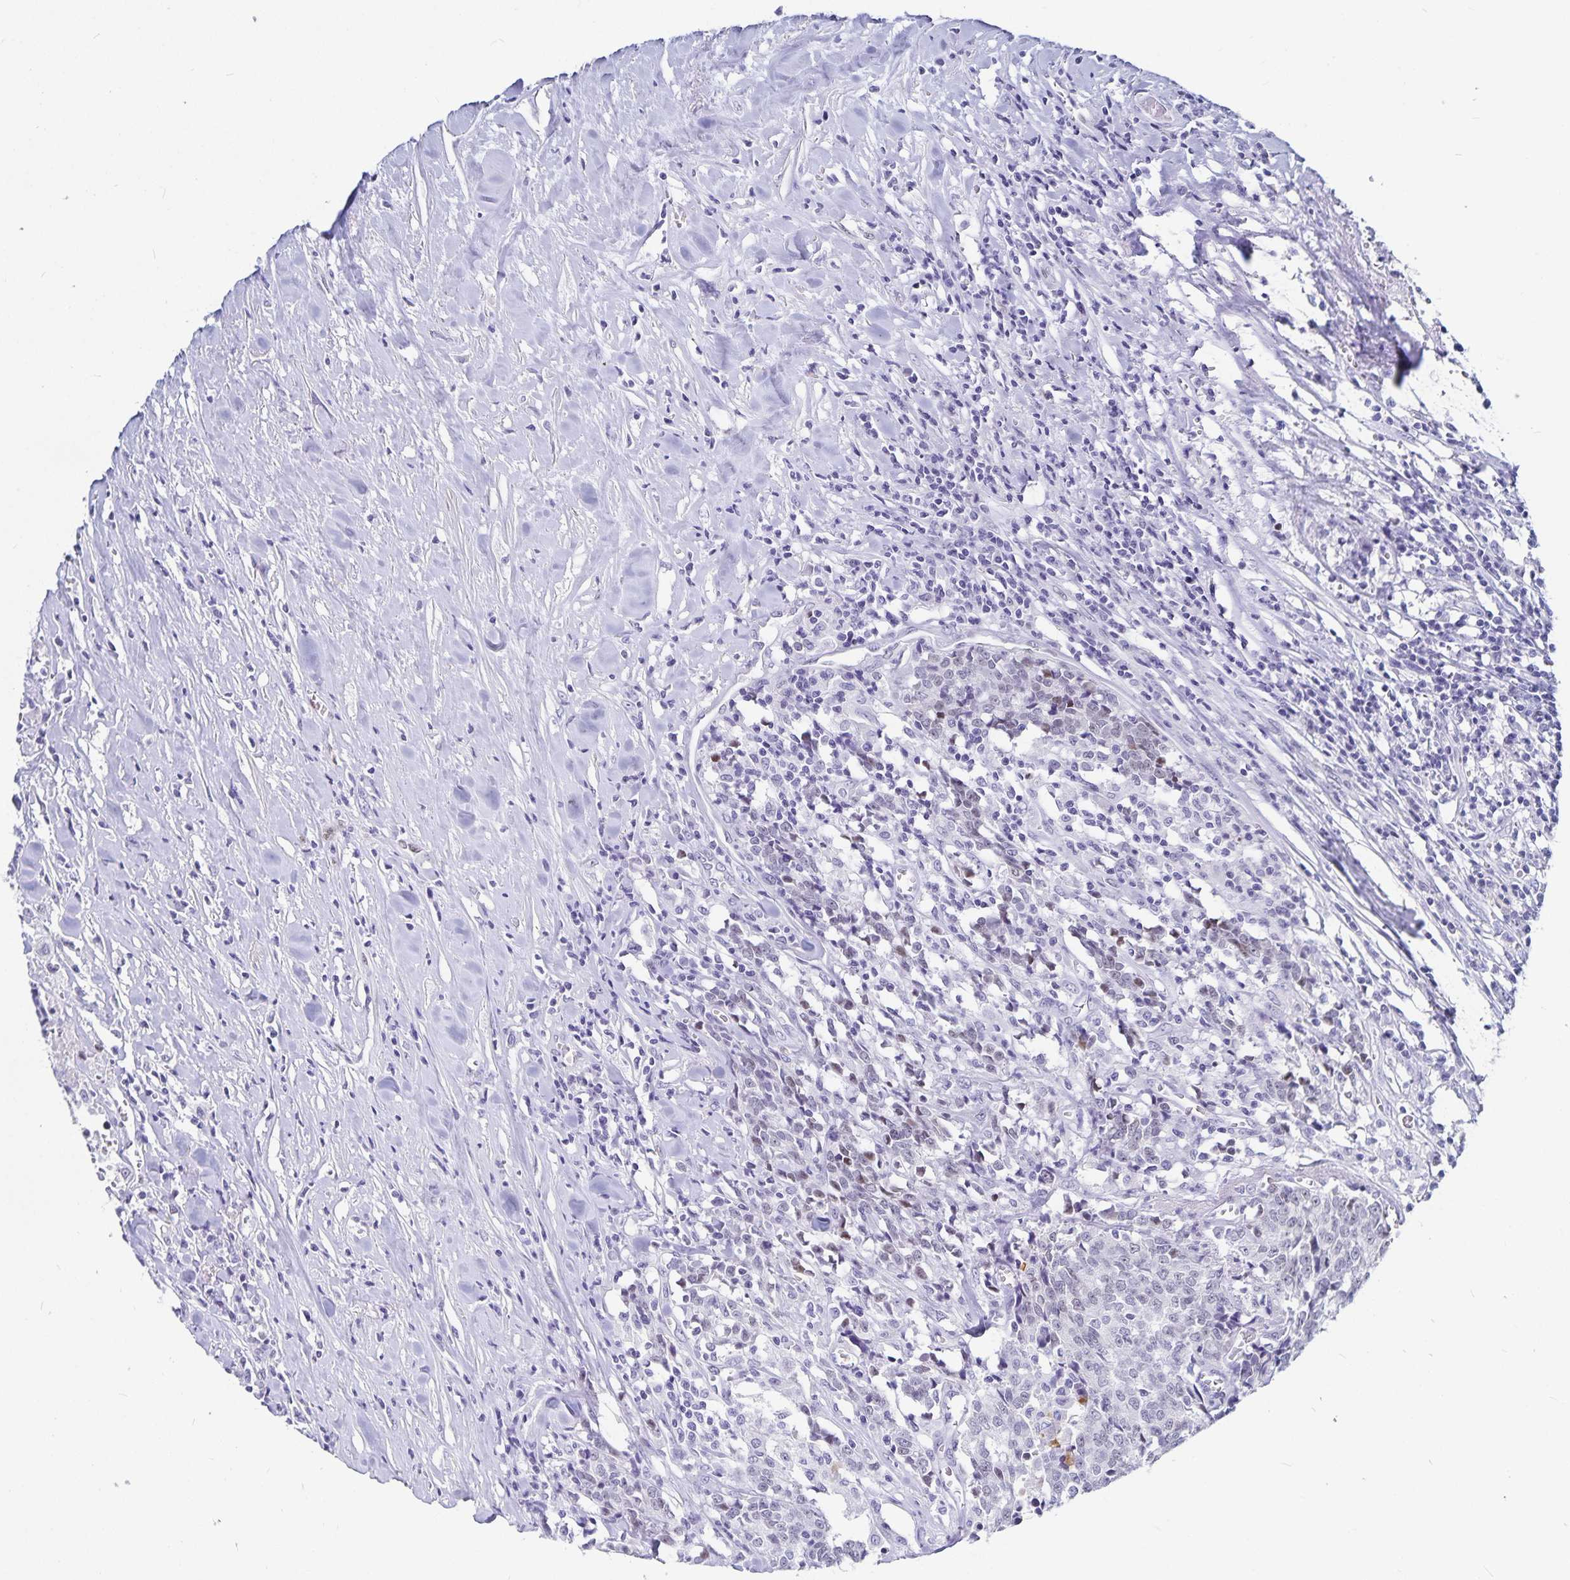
{"staining": {"intensity": "negative", "quantity": "none", "location": "none"}, "tissue": "prostate cancer", "cell_type": "Tumor cells", "image_type": "cancer", "snomed": [{"axis": "morphology", "description": "Adenocarcinoma, High grade"}, {"axis": "topography", "description": "Prostate and seminal vesicle, NOS"}], "caption": "The micrograph reveals no significant staining in tumor cells of prostate cancer (adenocarcinoma (high-grade)).", "gene": "HMGB3", "patient": {"sex": "male", "age": 60}}